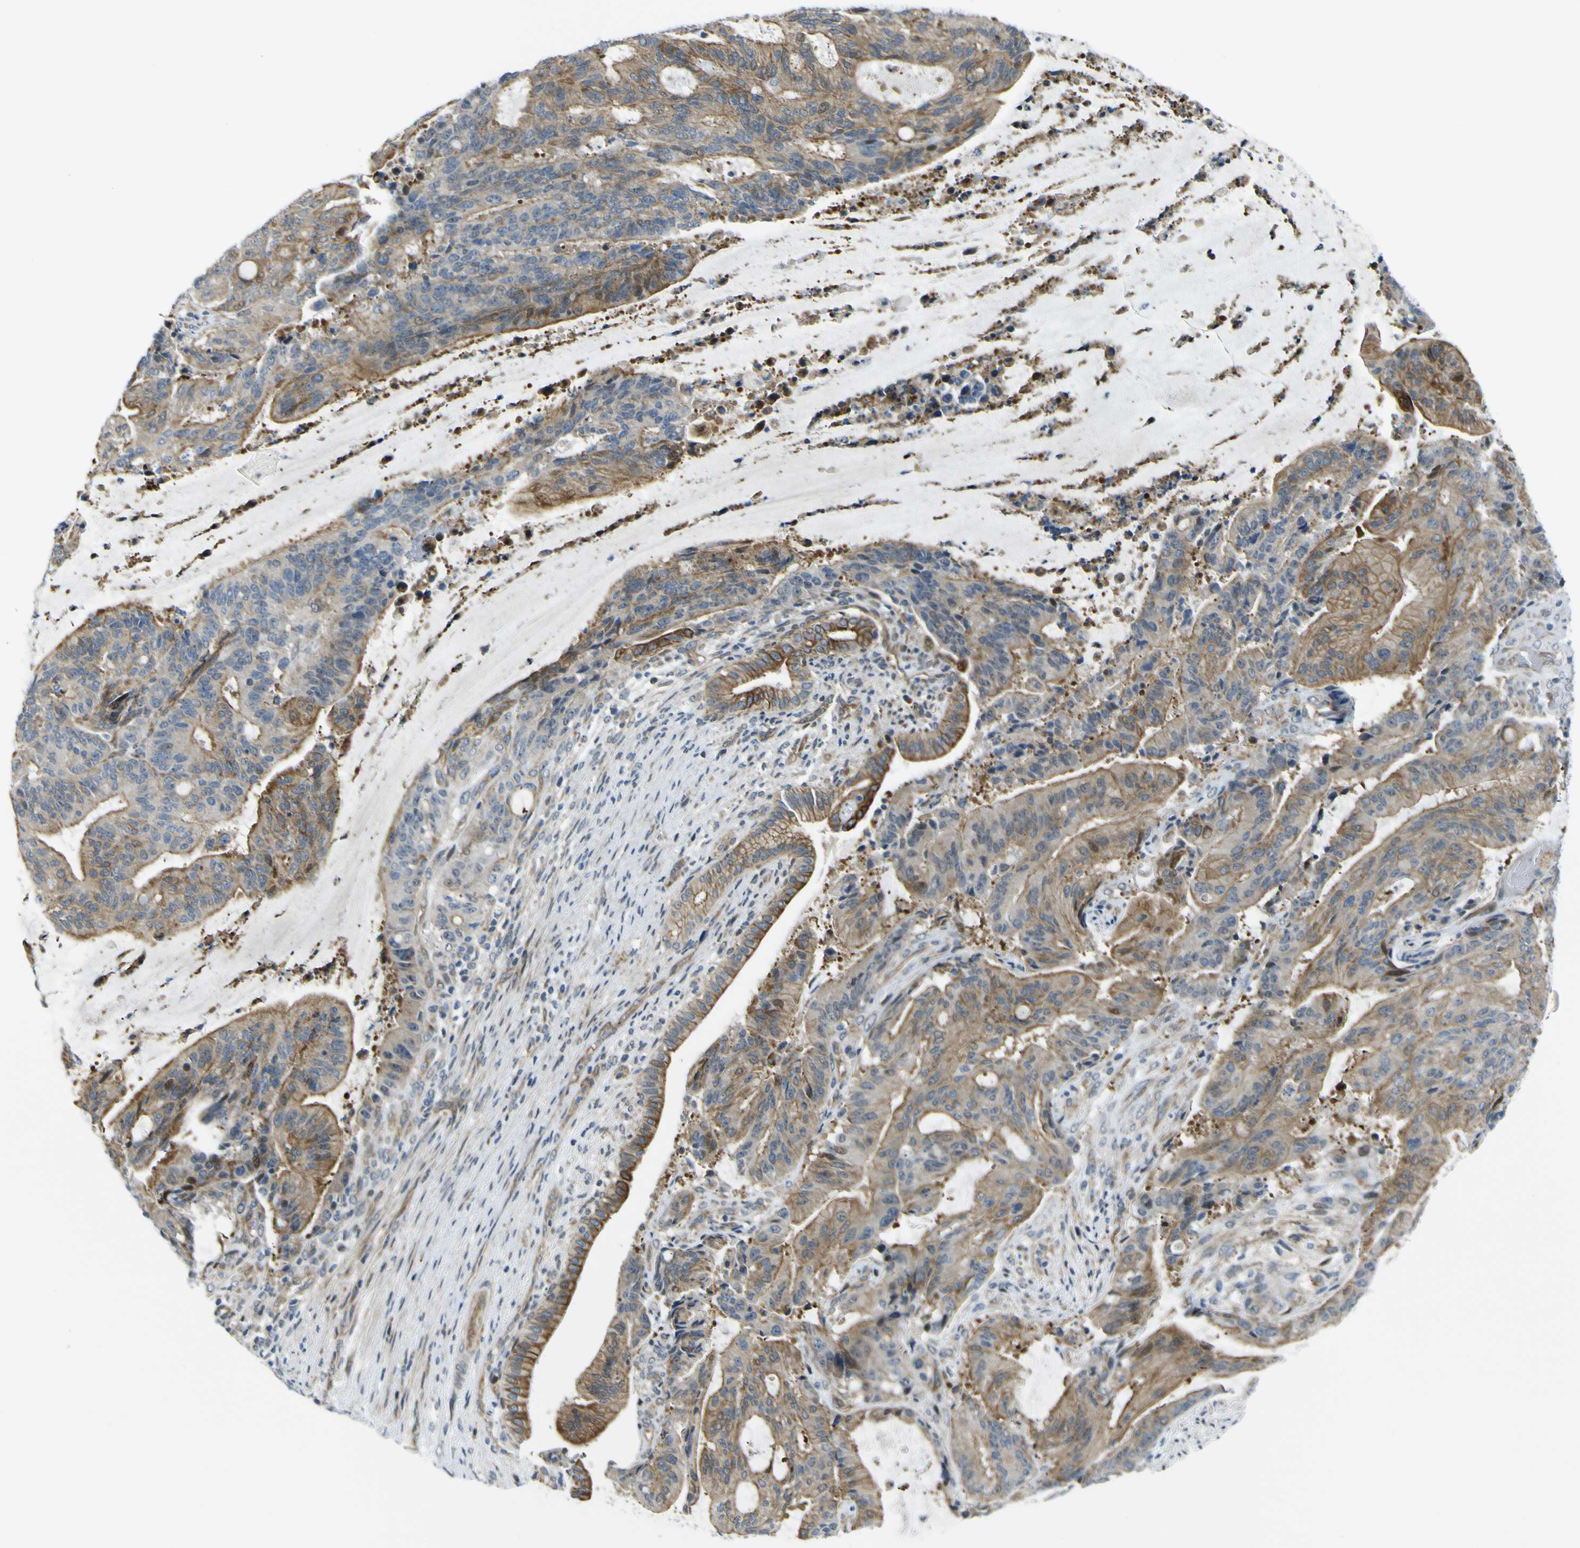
{"staining": {"intensity": "strong", "quantity": ">75%", "location": "cytoplasmic/membranous"}, "tissue": "liver cancer", "cell_type": "Tumor cells", "image_type": "cancer", "snomed": [{"axis": "morphology", "description": "Cholangiocarcinoma"}, {"axis": "topography", "description": "Liver"}], "caption": "IHC micrograph of cholangiocarcinoma (liver) stained for a protein (brown), which exhibits high levels of strong cytoplasmic/membranous positivity in approximately >75% of tumor cells.", "gene": "KDM7A", "patient": {"sex": "female", "age": 73}}